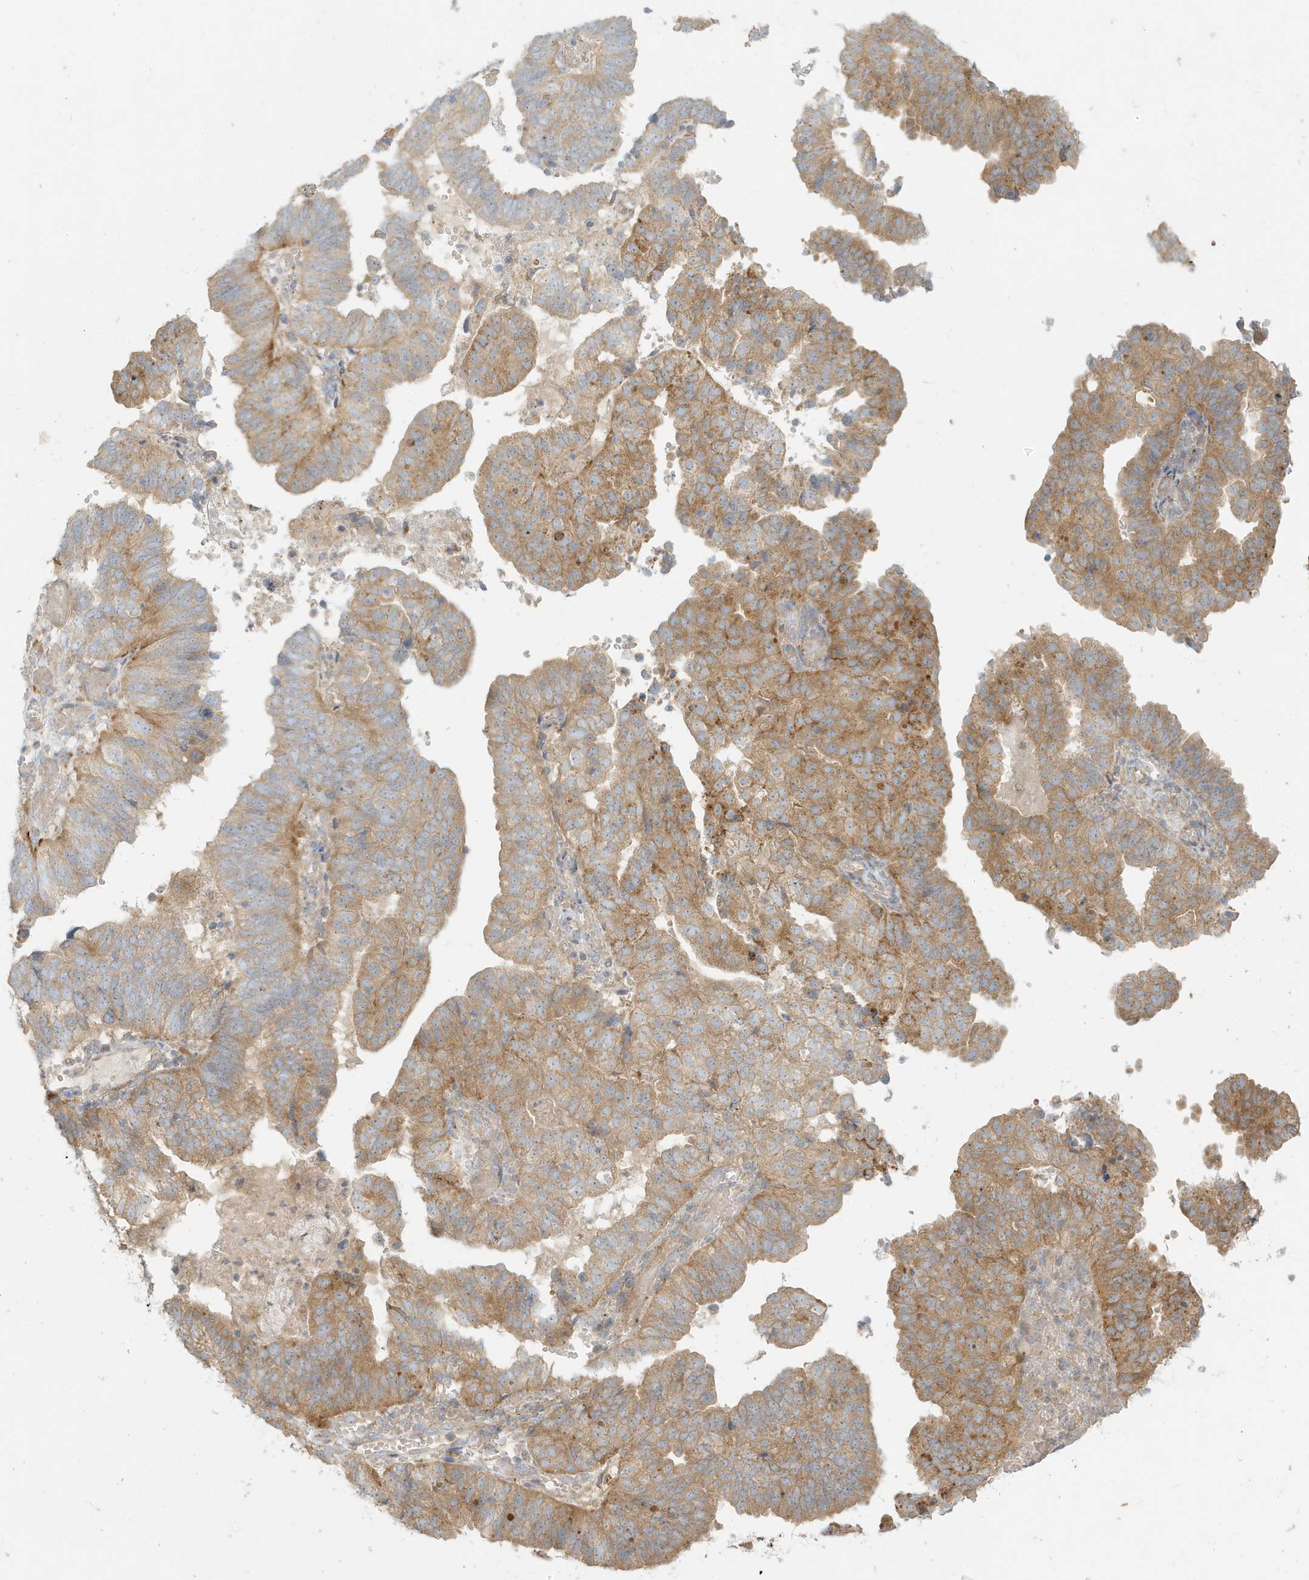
{"staining": {"intensity": "moderate", "quantity": ">75%", "location": "cytoplasmic/membranous"}, "tissue": "endometrial cancer", "cell_type": "Tumor cells", "image_type": "cancer", "snomed": [{"axis": "morphology", "description": "Adenocarcinoma, NOS"}, {"axis": "topography", "description": "Uterus"}], "caption": "Immunohistochemical staining of adenocarcinoma (endometrial) displays medium levels of moderate cytoplasmic/membranous protein staining in about >75% of tumor cells. (DAB IHC with brightfield microscopy, high magnification).", "gene": "MCOLN1", "patient": {"sex": "female", "age": 77}}